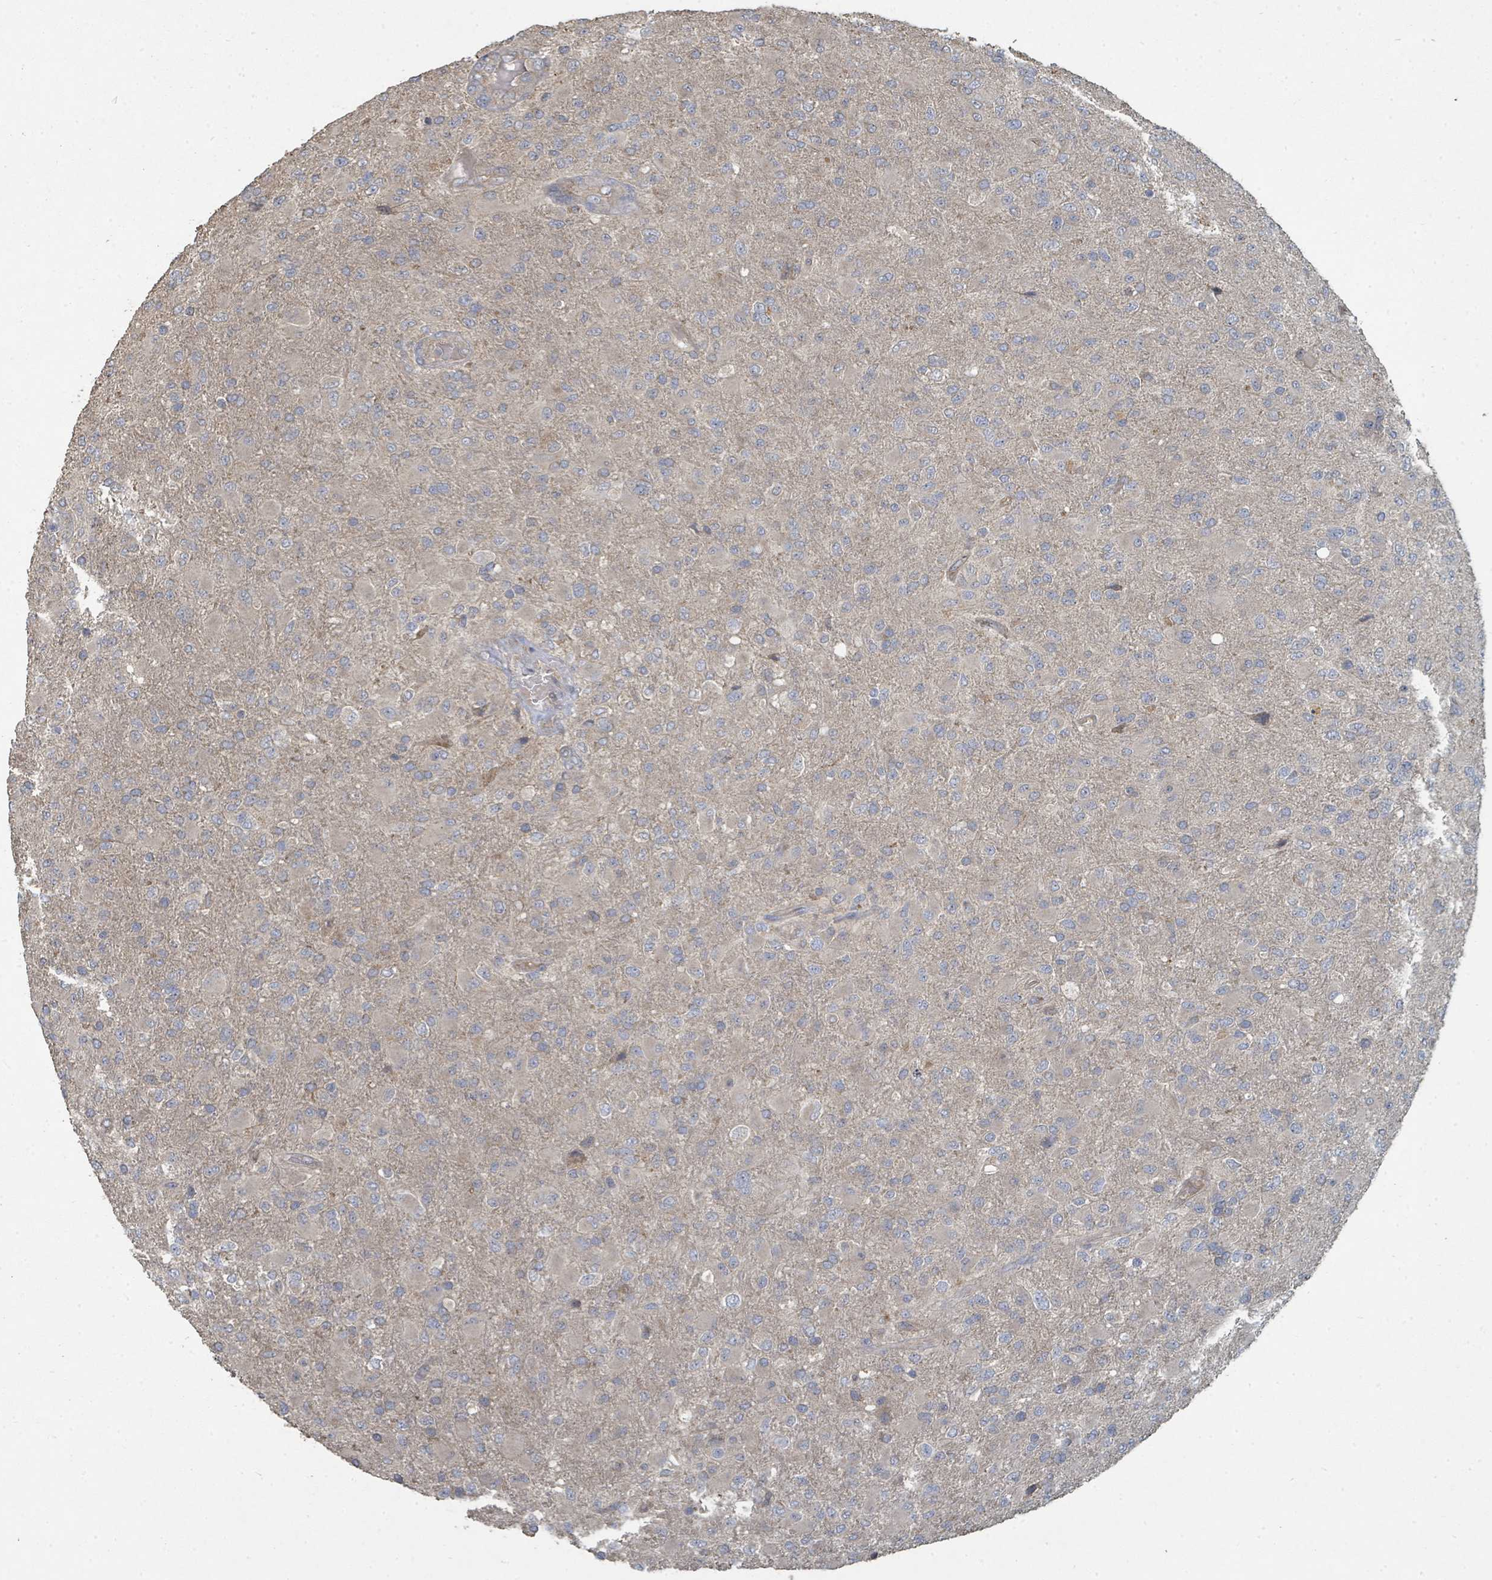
{"staining": {"intensity": "negative", "quantity": "none", "location": "none"}, "tissue": "glioma", "cell_type": "Tumor cells", "image_type": "cancer", "snomed": [{"axis": "morphology", "description": "Glioma, malignant, Low grade"}, {"axis": "topography", "description": "Brain"}], "caption": "A high-resolution histopathology image shows immunohistochemistry (IHC) staining of malignant glioma (low-grade), which demonstrates no significant positivity in tumor cells.", "gene": "WDFY1", "patient": {"sex": "male", "age": 65}}